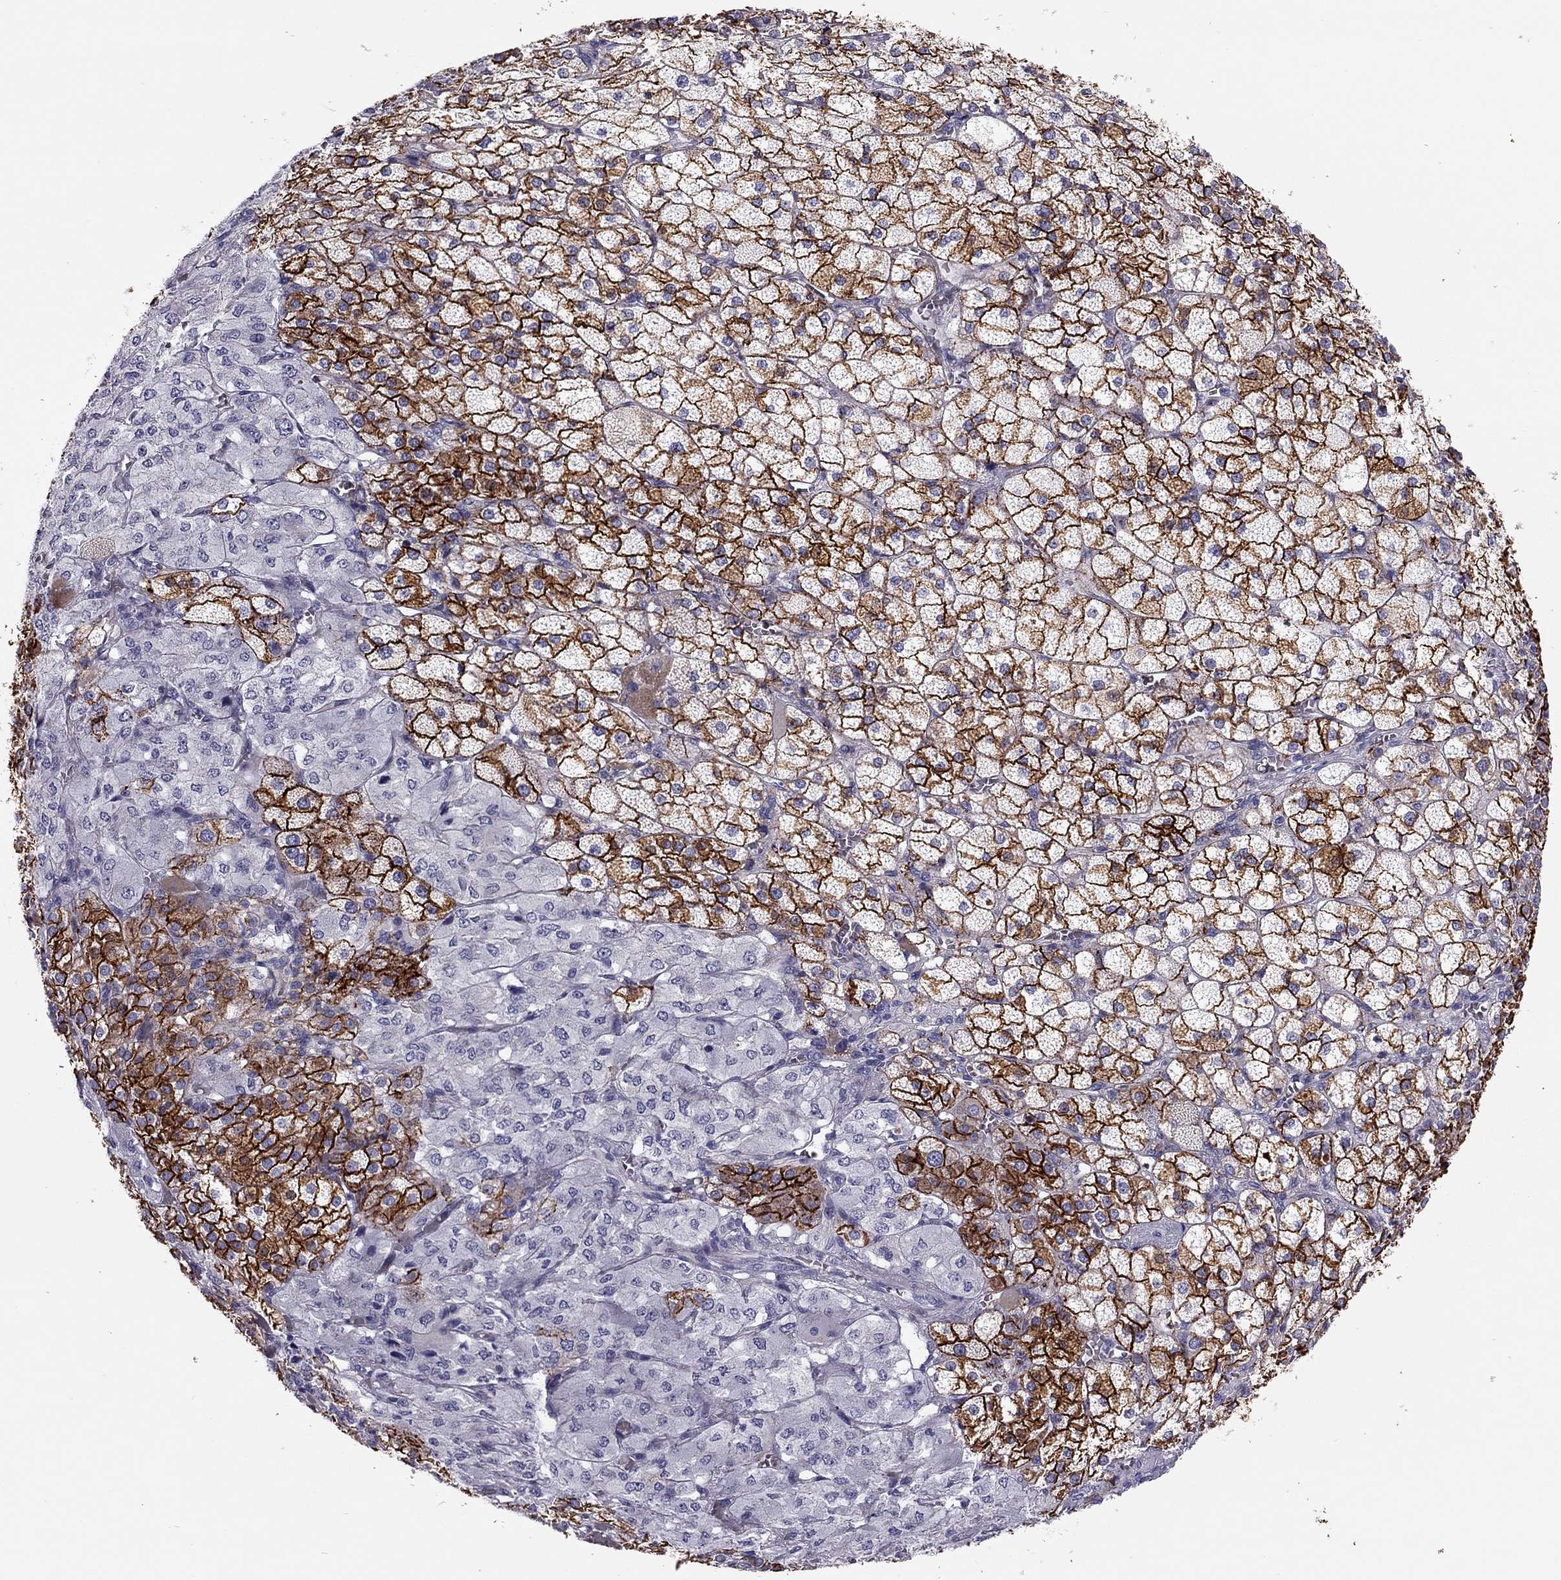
{"staining": {"intensity": "strong", "quantity": ">75%", "location": "cytoplasmic/membranous"}, "tissue": "adrenal gland", "cell_type": "Glandular cells", "image_type": "normal", "snomed": [{"axis": "morphology", "description": "Normal tissue, NOS"}, {"axis": "topography", "description": "Adrenal gland"}], "caption": "The immunohistochemical stain highlights strong cytoplasmic/membranous staining in glandular cells of unremarkable adrenal gland.", "gene": "SCARB1", "patient": {"sex": "female", "age": 60}}